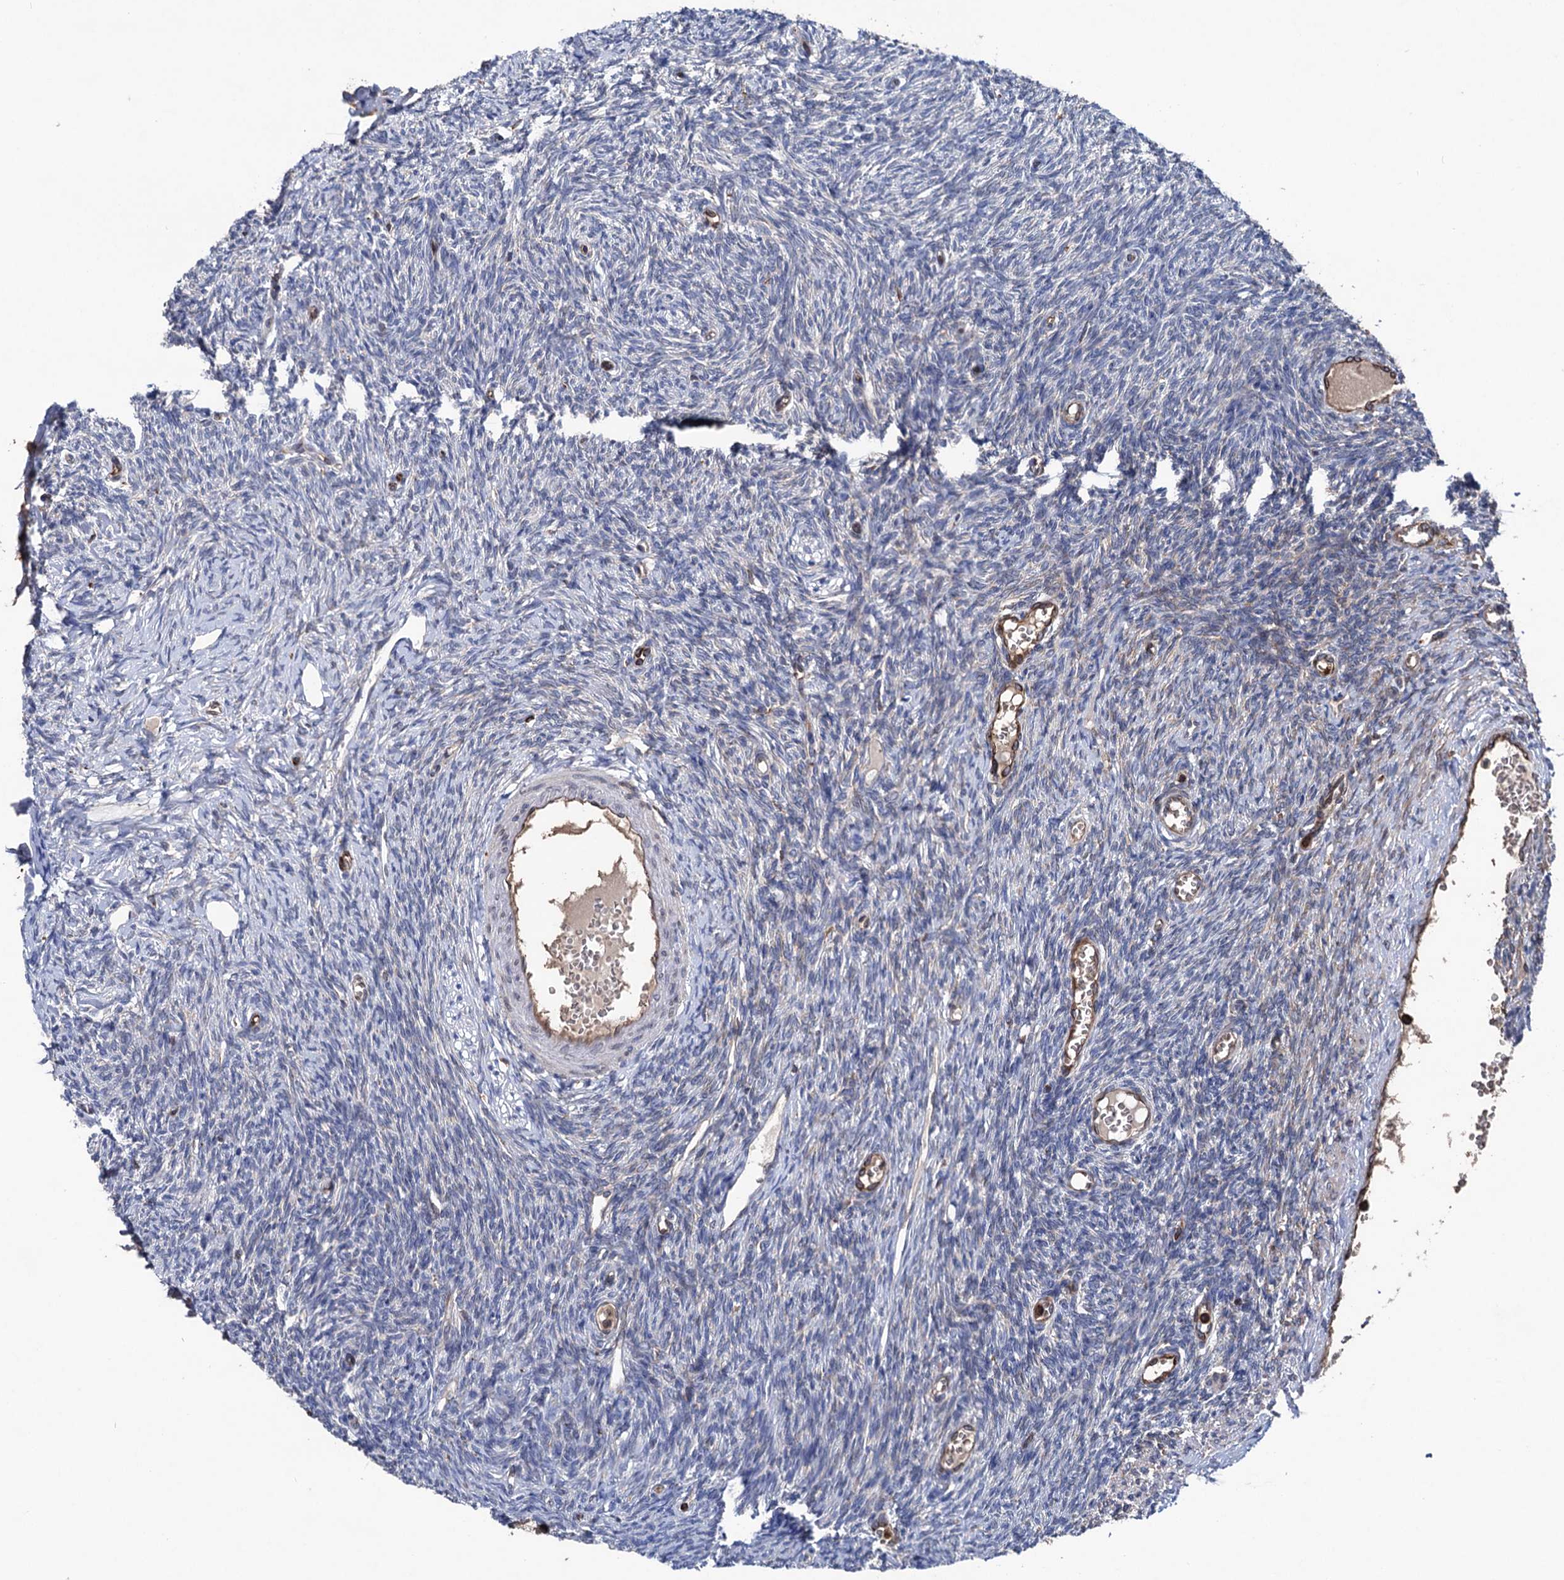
{"staining": {"intensity": "weak", "quantity": "<25%", "location": "cytoplasmic/membranous"}, "tissue": "ovary", "cell_type": "Follicle cells", "image_type": "normal", "snomed": [{"axis": "morphology", "description": "Normal tissue, NOS"}, {"axis": "morphology", "description": "Cyst, NOS"}, {"axis": "topography", "description": "Ovary"}], "caption": "DAB immunohistochemical staining of normal ovary demonstrates no significant expression in follicle cells. (DAB IHC with hematoxylin counter stain).", "gene": "STING1", "patient": {"sex": "female", "age": 33}}